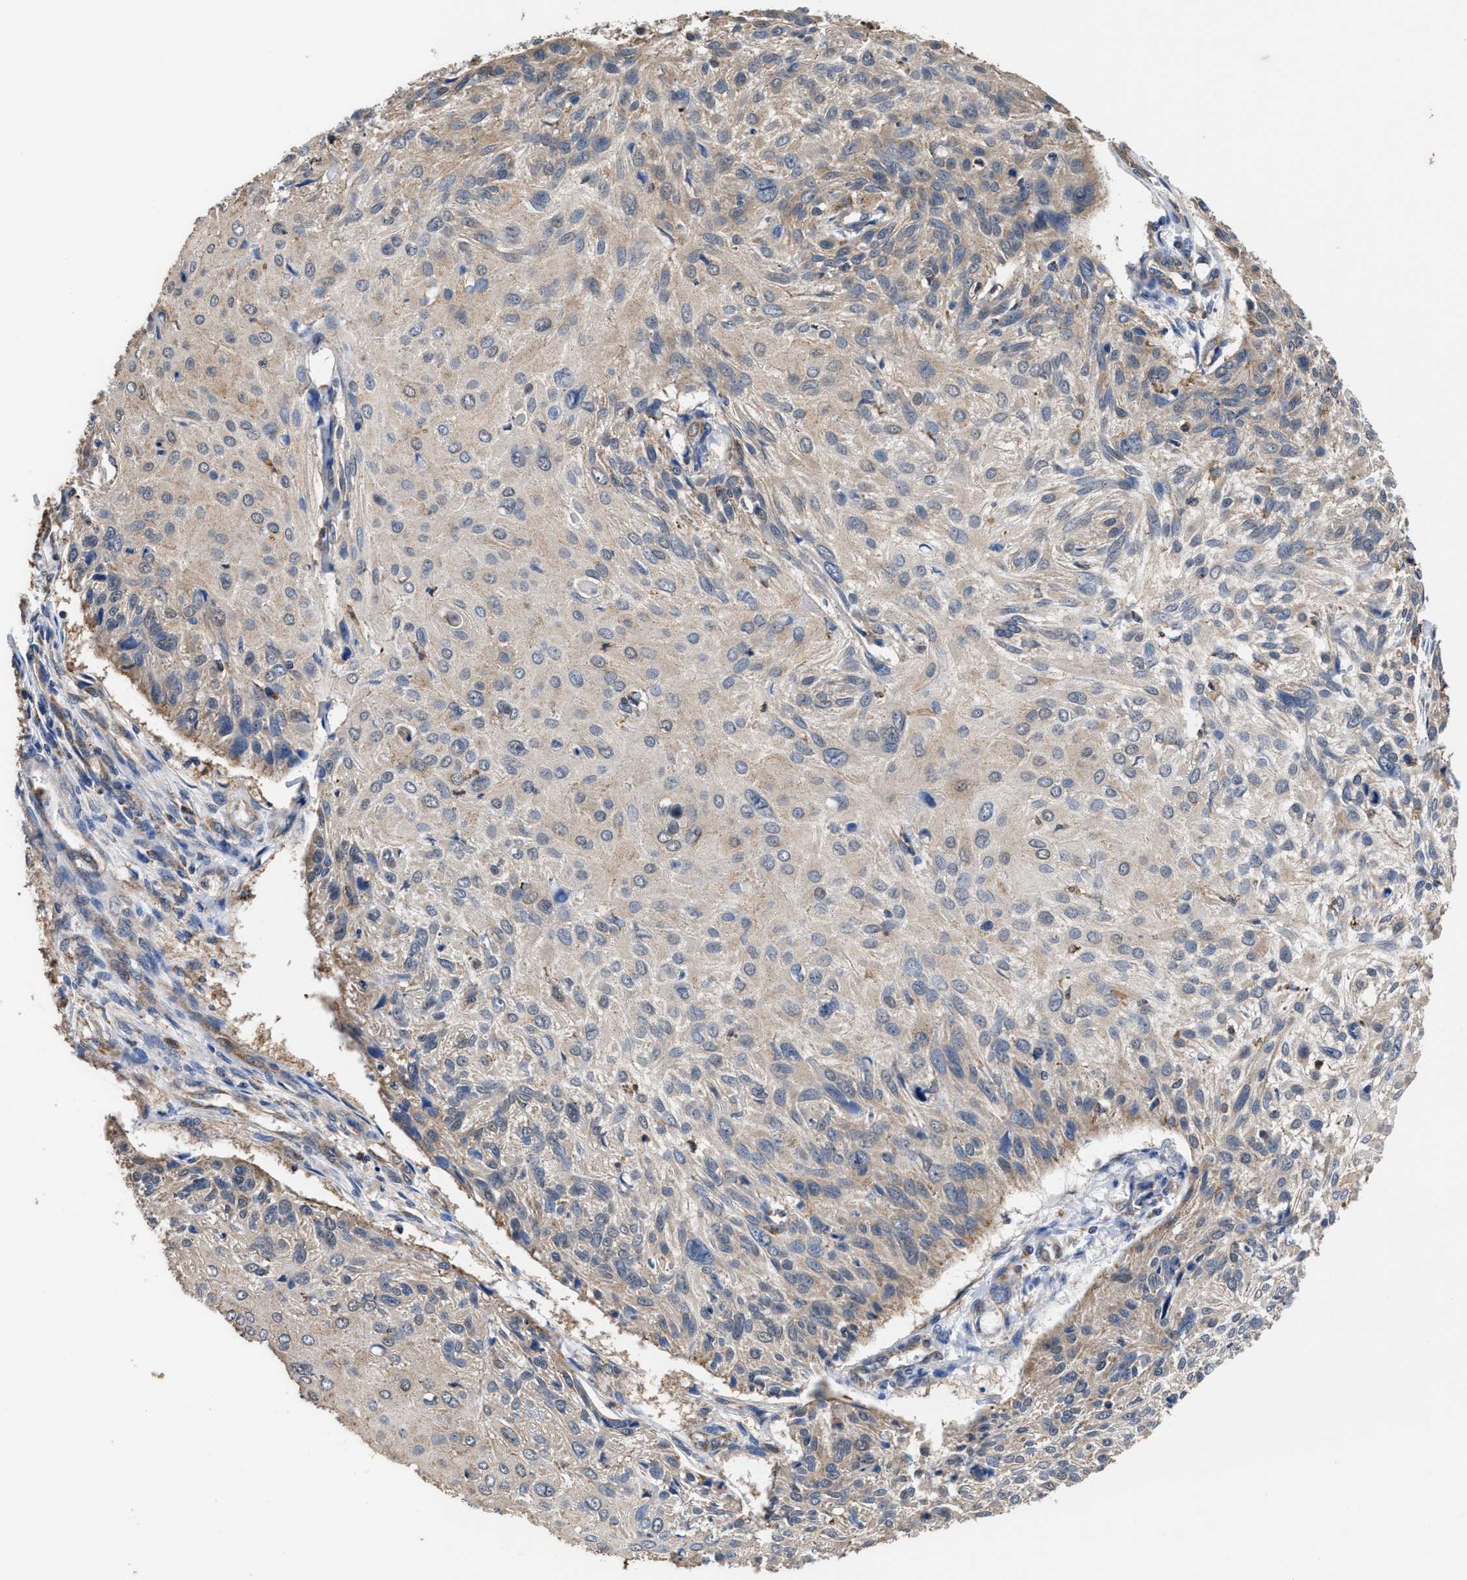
{"staining": {"intensity": "weak", "quantity": "<25%", "location": "cytoplasmic/membranous"}, "tissue": "cervical cancer", "cell_type": "Tumor cells", "image_type": "cancer", "snomed": [{"axis": "morphology", "description": "Squamous cell carcinoma, NOS"}, {"axis": "topography", "description": "Cervix"}], "caption": "Cervical cancer (squamous cell carcinoma) stained for a protein using immunohistochemistry (IHC) reveals no positivity tumor cells.", "gene": "ACLY", "patient": {"sex": "female", "age": 51}}